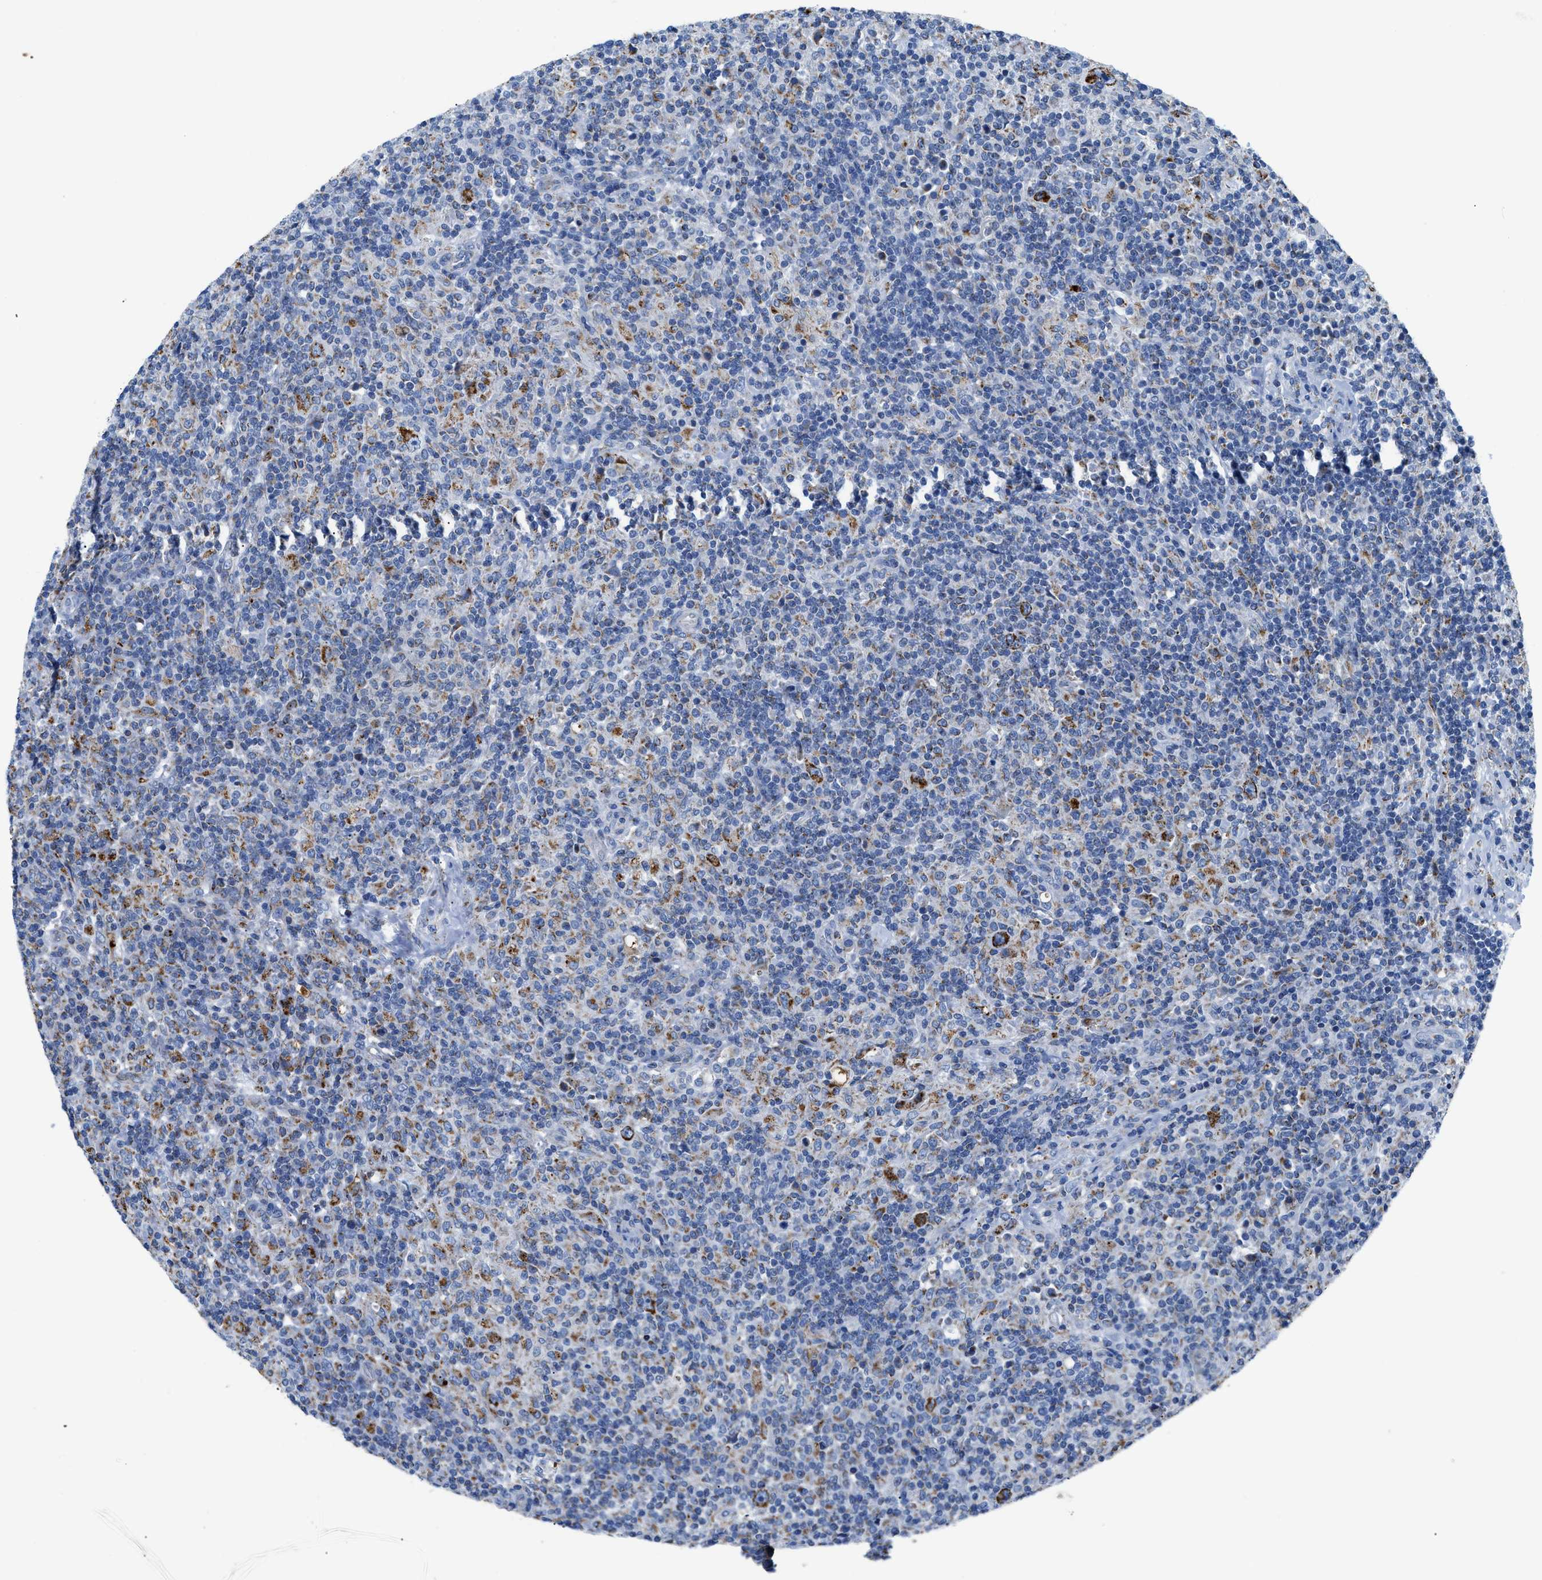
{"staining": {"intensity": "moderate", "quantity": "25%-75%", "location": "cytoplasmic/membranous"}, "tissue": "lymphoma", "cell_type": "Tumor cells", "image_type": "cancer", "snomed": [{"axis": "morphology", "description": "Hodgkin's disease, NOS"}, {"axis": "topography", "description": "Lymph node"}], "caption": "Protein positivity by IHC exhibits moderate cytoplasmic/membranous staining in approximately 25%-75% of tumor cells in Hodgkin's disease. The staining is performed using DAB brown chromogen to label protein expression. The nuclei are counter-stained blue using hematoxylin.", "gene": "ZDHHC3", "patient": {"sex": "male", "age": 70}}